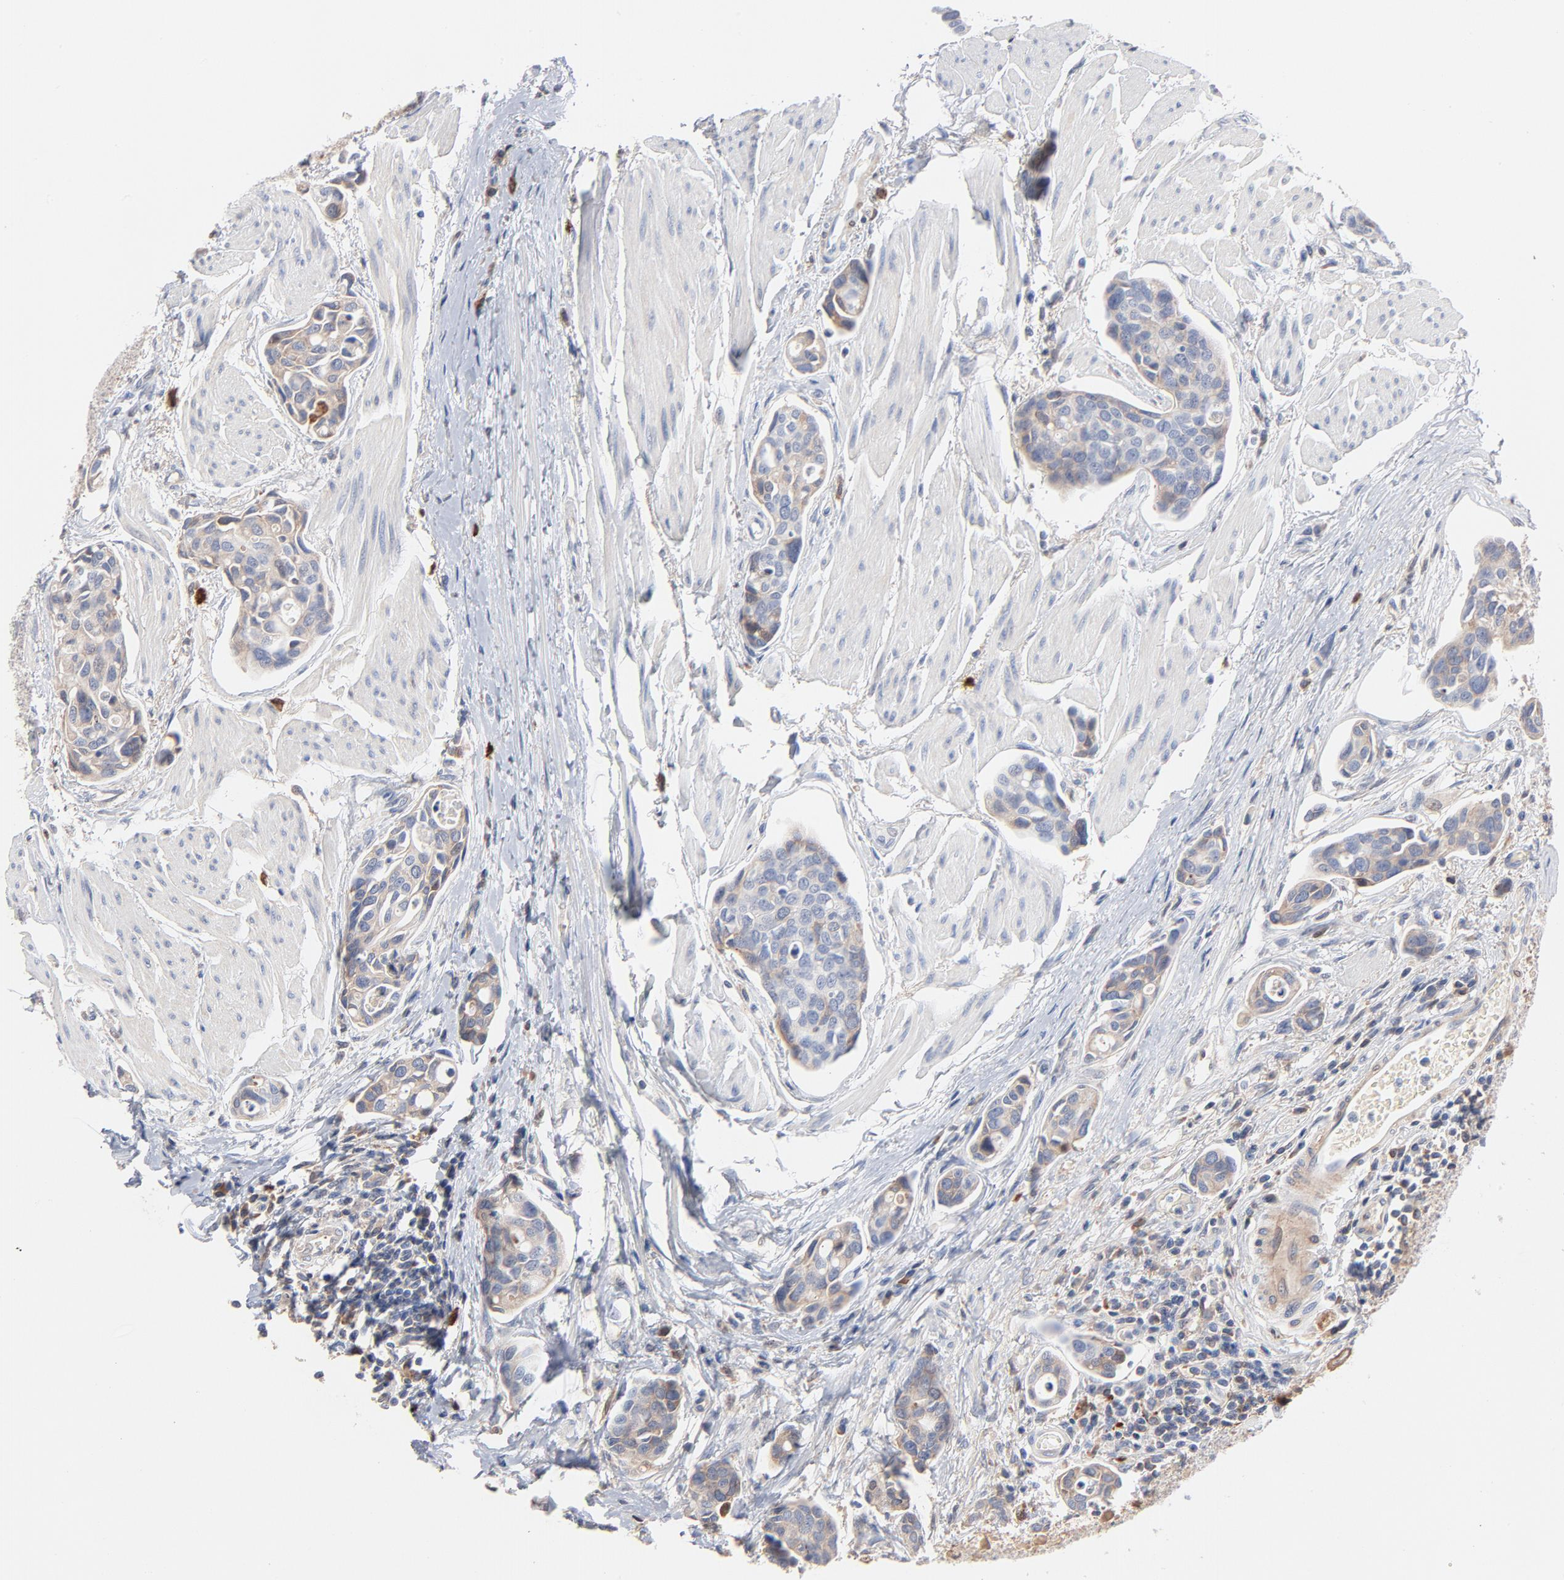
{"staining": {"intensity": "negative", "quantity": "none", "location": "none"}, "tissue": "urothelial cancer", "cell_type": "Tumor cells", "image_type": "cancer", "snomed": [{"axis": "morphology", "description": "Urothelial carcinoma, High grade"}, {"axis": "topography", "description": "Urinary bladder"}], "caption": "DAB (3,3'-diaminobenzidine) immunohistochemical staining of high-grade urothelial carcinoma exhibits no significant staining in tumor cells. (DAB (3,3'-diaminobenzidine) immunohistochemistry with hematoxylin counter stain).", "gene": "SERPINA4", "patient": {"sex": "male", "age": 78}}